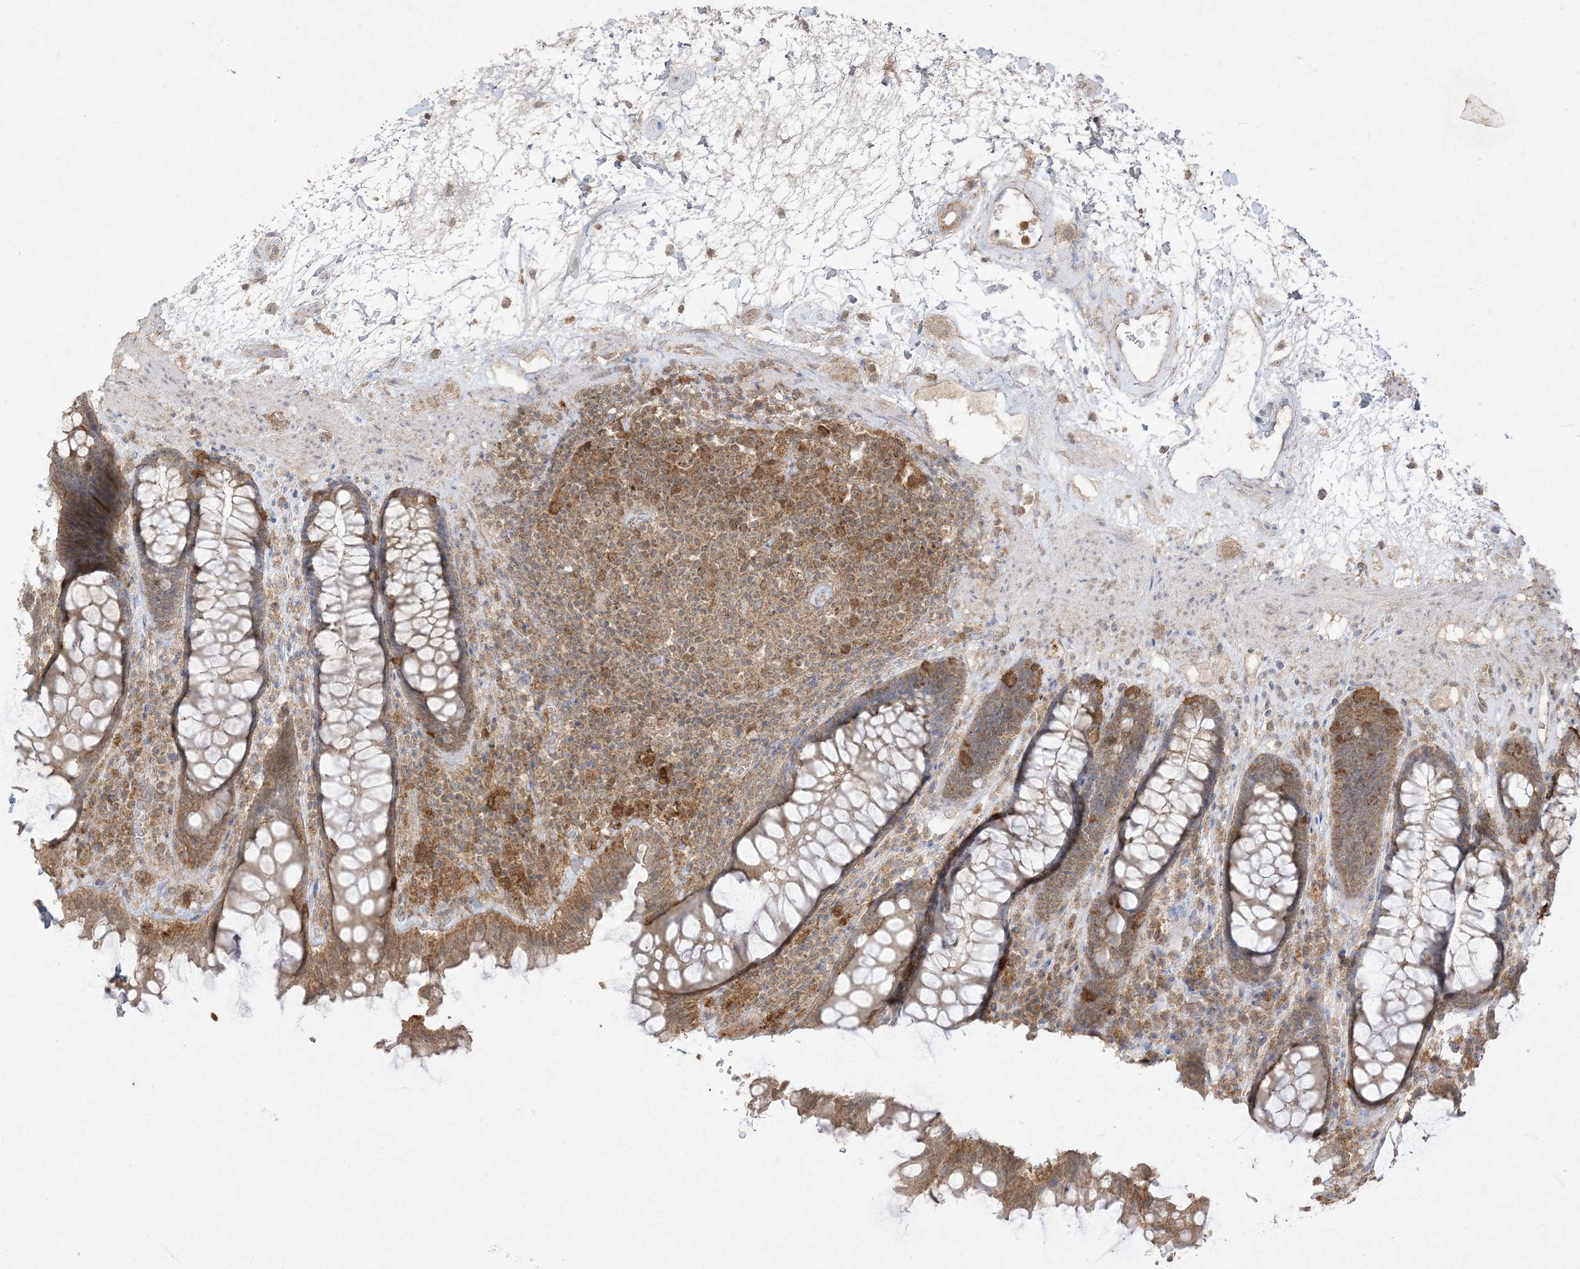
{"staining": {"intensity": "moderate", "quantity": ">75%", "location": "cytoplasmic/membranous"}, "tissue": "rectum", "cell_type": "Glandular cells", "image_type": "normal", "snomed": [{"axis": "morphology", "description": "Normal tissue, NOS"}, {"axis": "topography", "description": "Rectum"}], "caption": "This is a photomicrograph of IHC staining of normal rectum, which shows moderate staining in the cytoplasmic/membranous of glandular cells.", "gene": "UBE2C", "patient": {"sex": "male", "age": 64}}